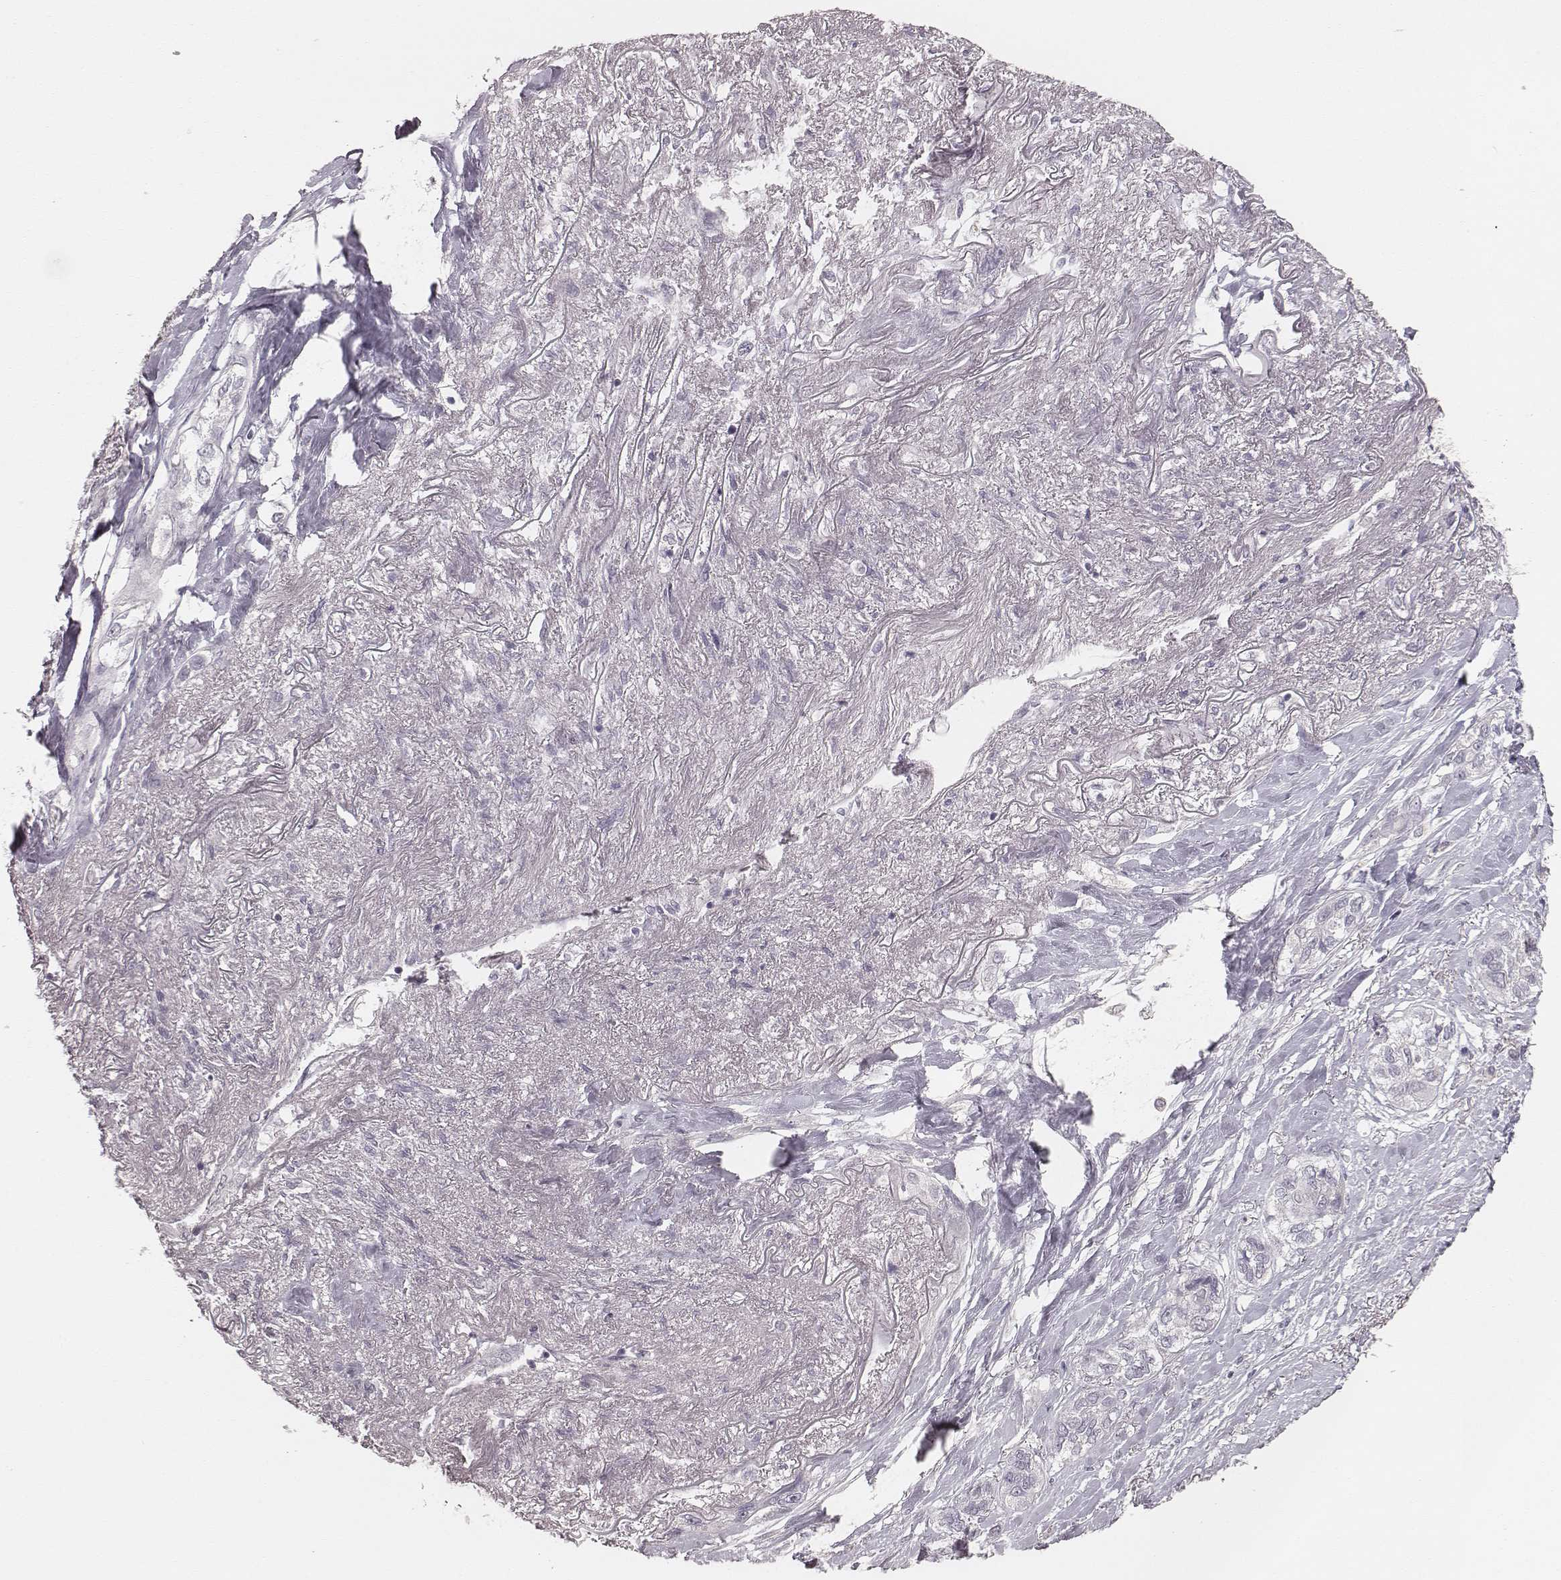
{"staining": {"intensity": "negative", "quantity": "none", "location": "none"}, "tissue": "lung cancer", "cell_type": "Tumor cells", "image_type": "cancer", "snomed": [{"axis": "morphology", "description": "Squamous cell carcinoma, NOS"}, {"axis": "topography", "description": "Lung"}], "caption": "There is no significant positivity in tumor cells of lung squamous cell carcinoma.", "gene": "LY6K", "patient": {"sex": "female", "age": 70}}